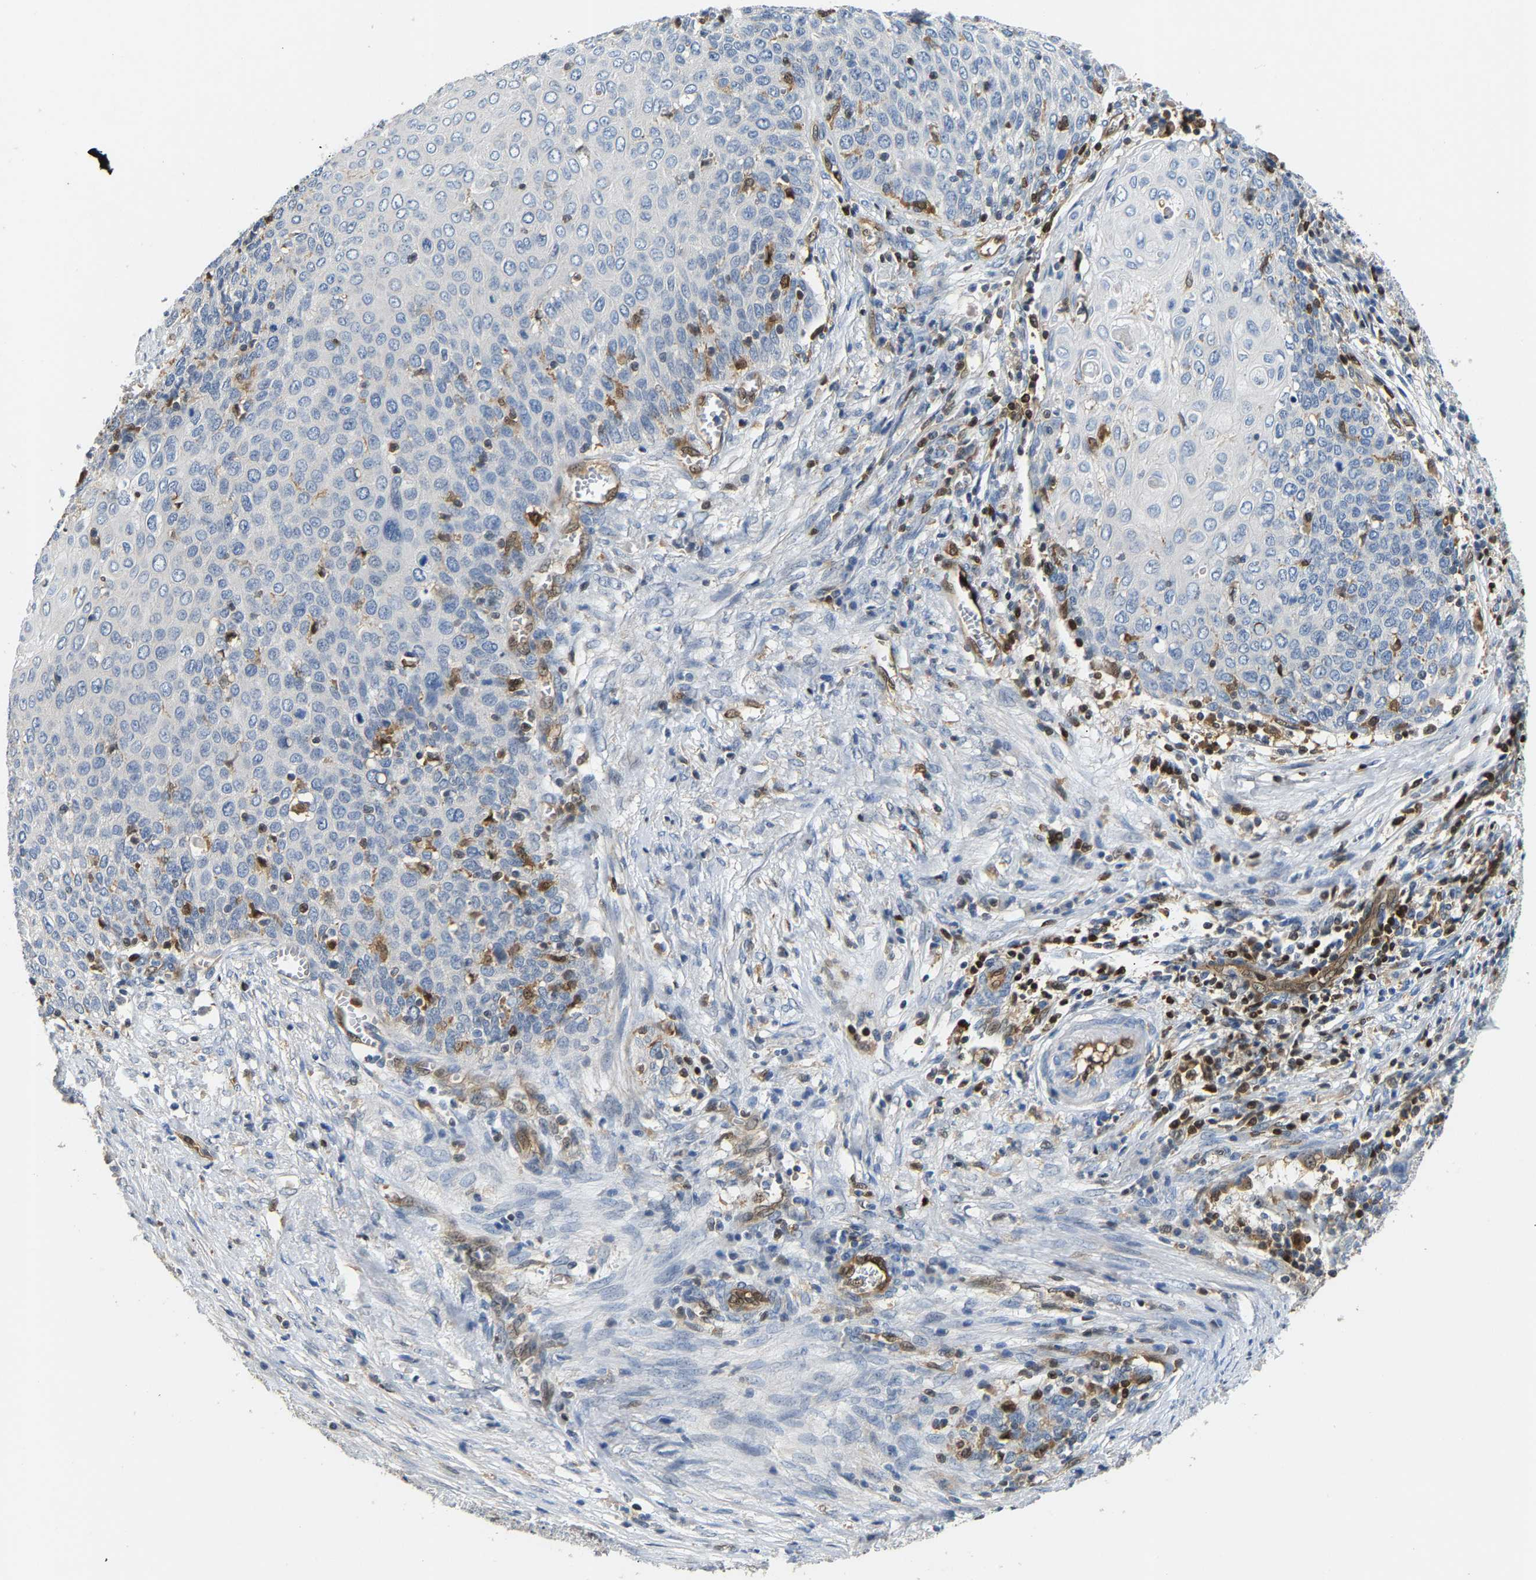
{"staining": {"intensity": "negative", "quantity": "none", "location": "none"}, "tissue": "cervical cancer", "cell_type": "Tumor cells", "image_type": "cancer", "snomed": [{"axis": "morphology", "description": "Squamous cell carcinoma, NOS"}, {"axis": "topography", "description": "Cervix"}], "caption": "Immunohistochemistry (IHC) image of neoplastic tissue: human squamous cell carcinoma (cervical) stained with DAB (3,3'-diaminobenzidine) exhibits no significant protein staining in tumor cells.", "gene": "GIMAP7", "patient": {"sex": "female", "age": 39}}